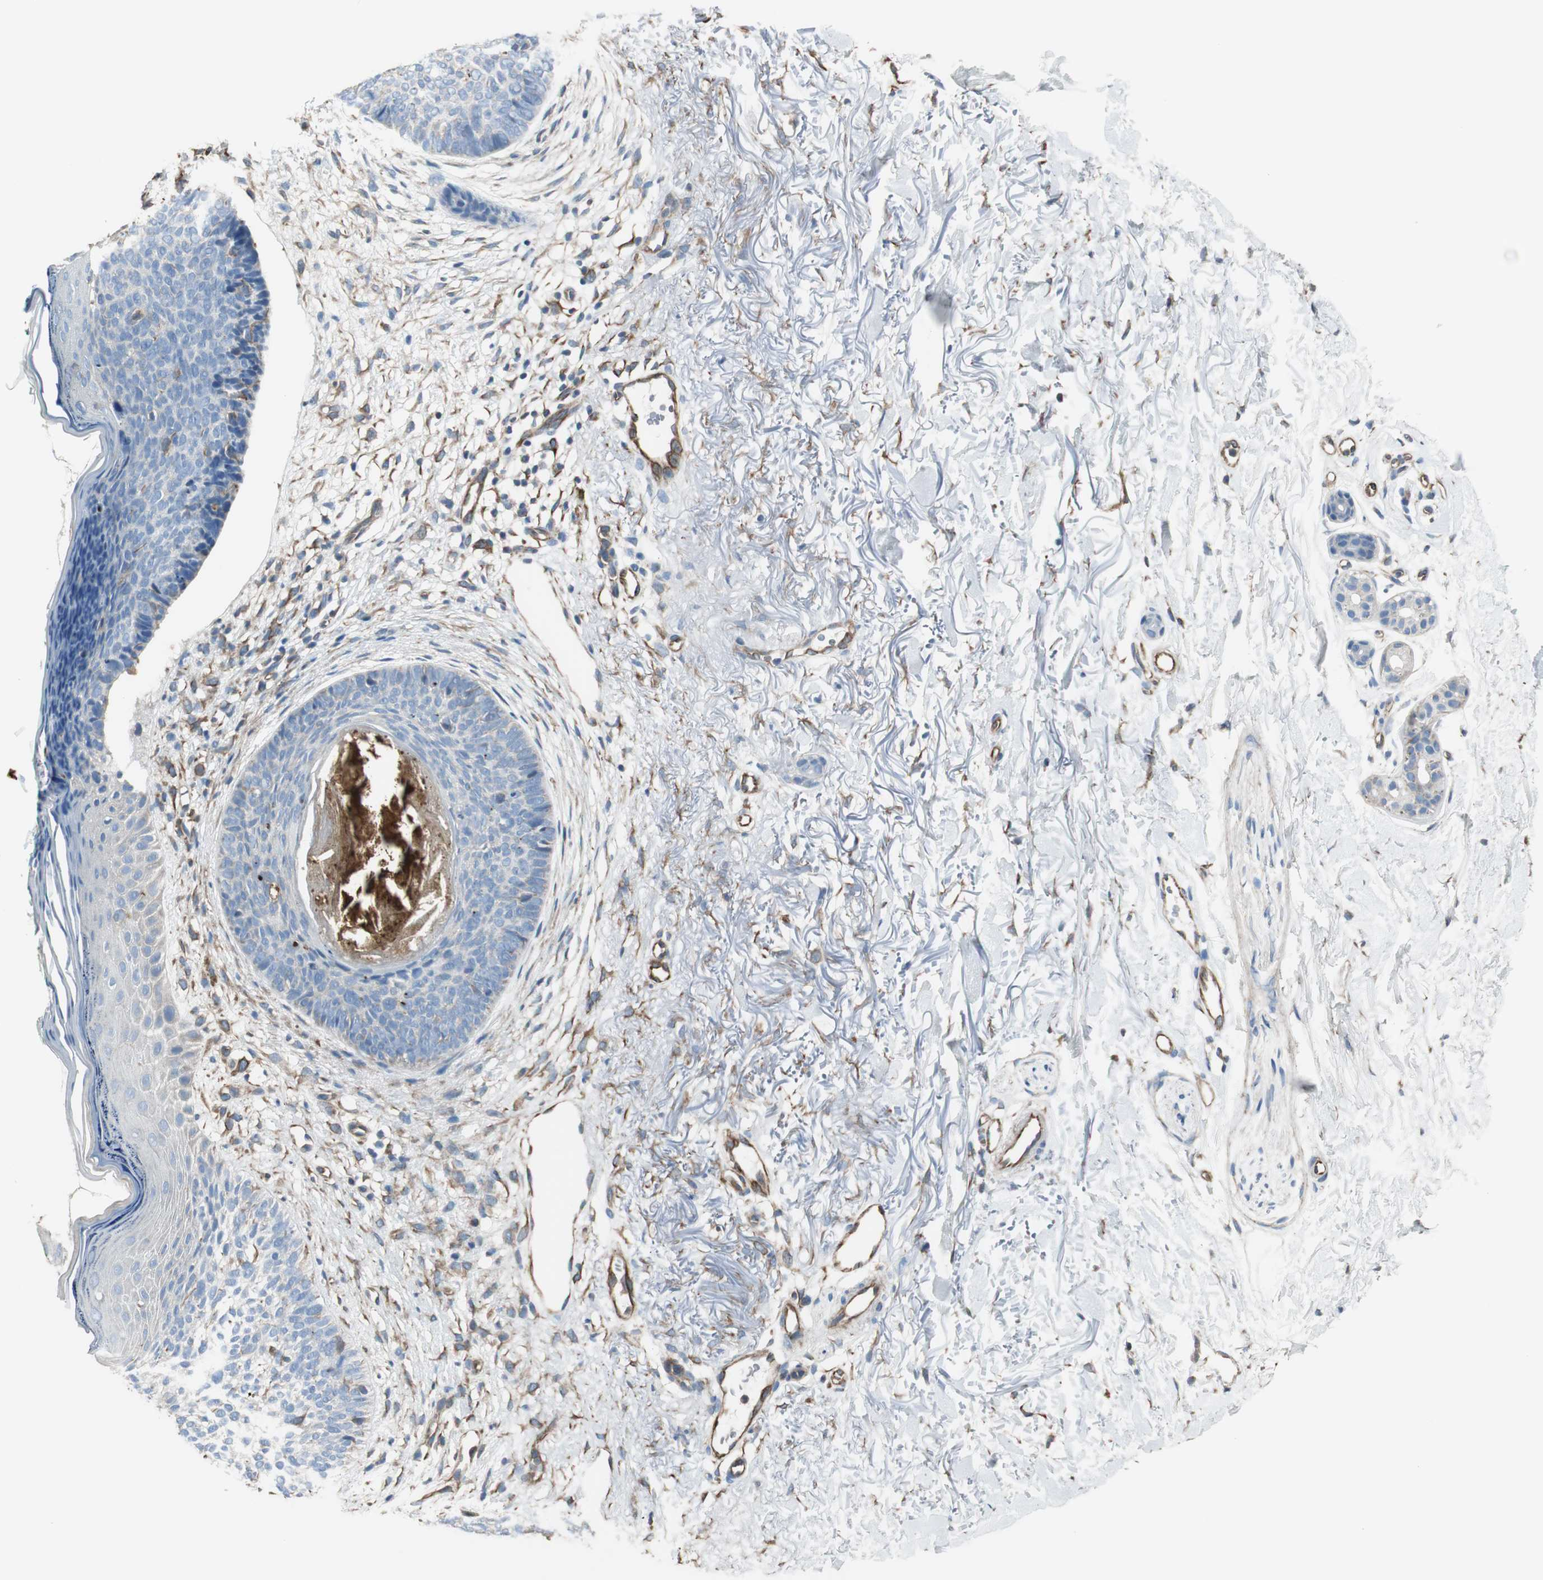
{"staining": {"intensity": "negative", "quantity": "none", "location": "none"}, "tissue": "skin cancer", "cell_type": "Tumor cells", "image_type": "cancer", "snomed": [{"axis": "morphology", "description": "Basal cell carcinoma"}, {"axis": "topography", "description": "Skin"}], "caption": "DAB immunohistochemical staining of skin cancer exhibits no significant expression in tumor cells. The staining was performed using DAB to visualize the protein expression in brown, while the nuclei were stained in blue with hematoxylin (Magnification: 20x).", "gene": "SRCIN1", "patient": {"sex": "female", "age": 70}}